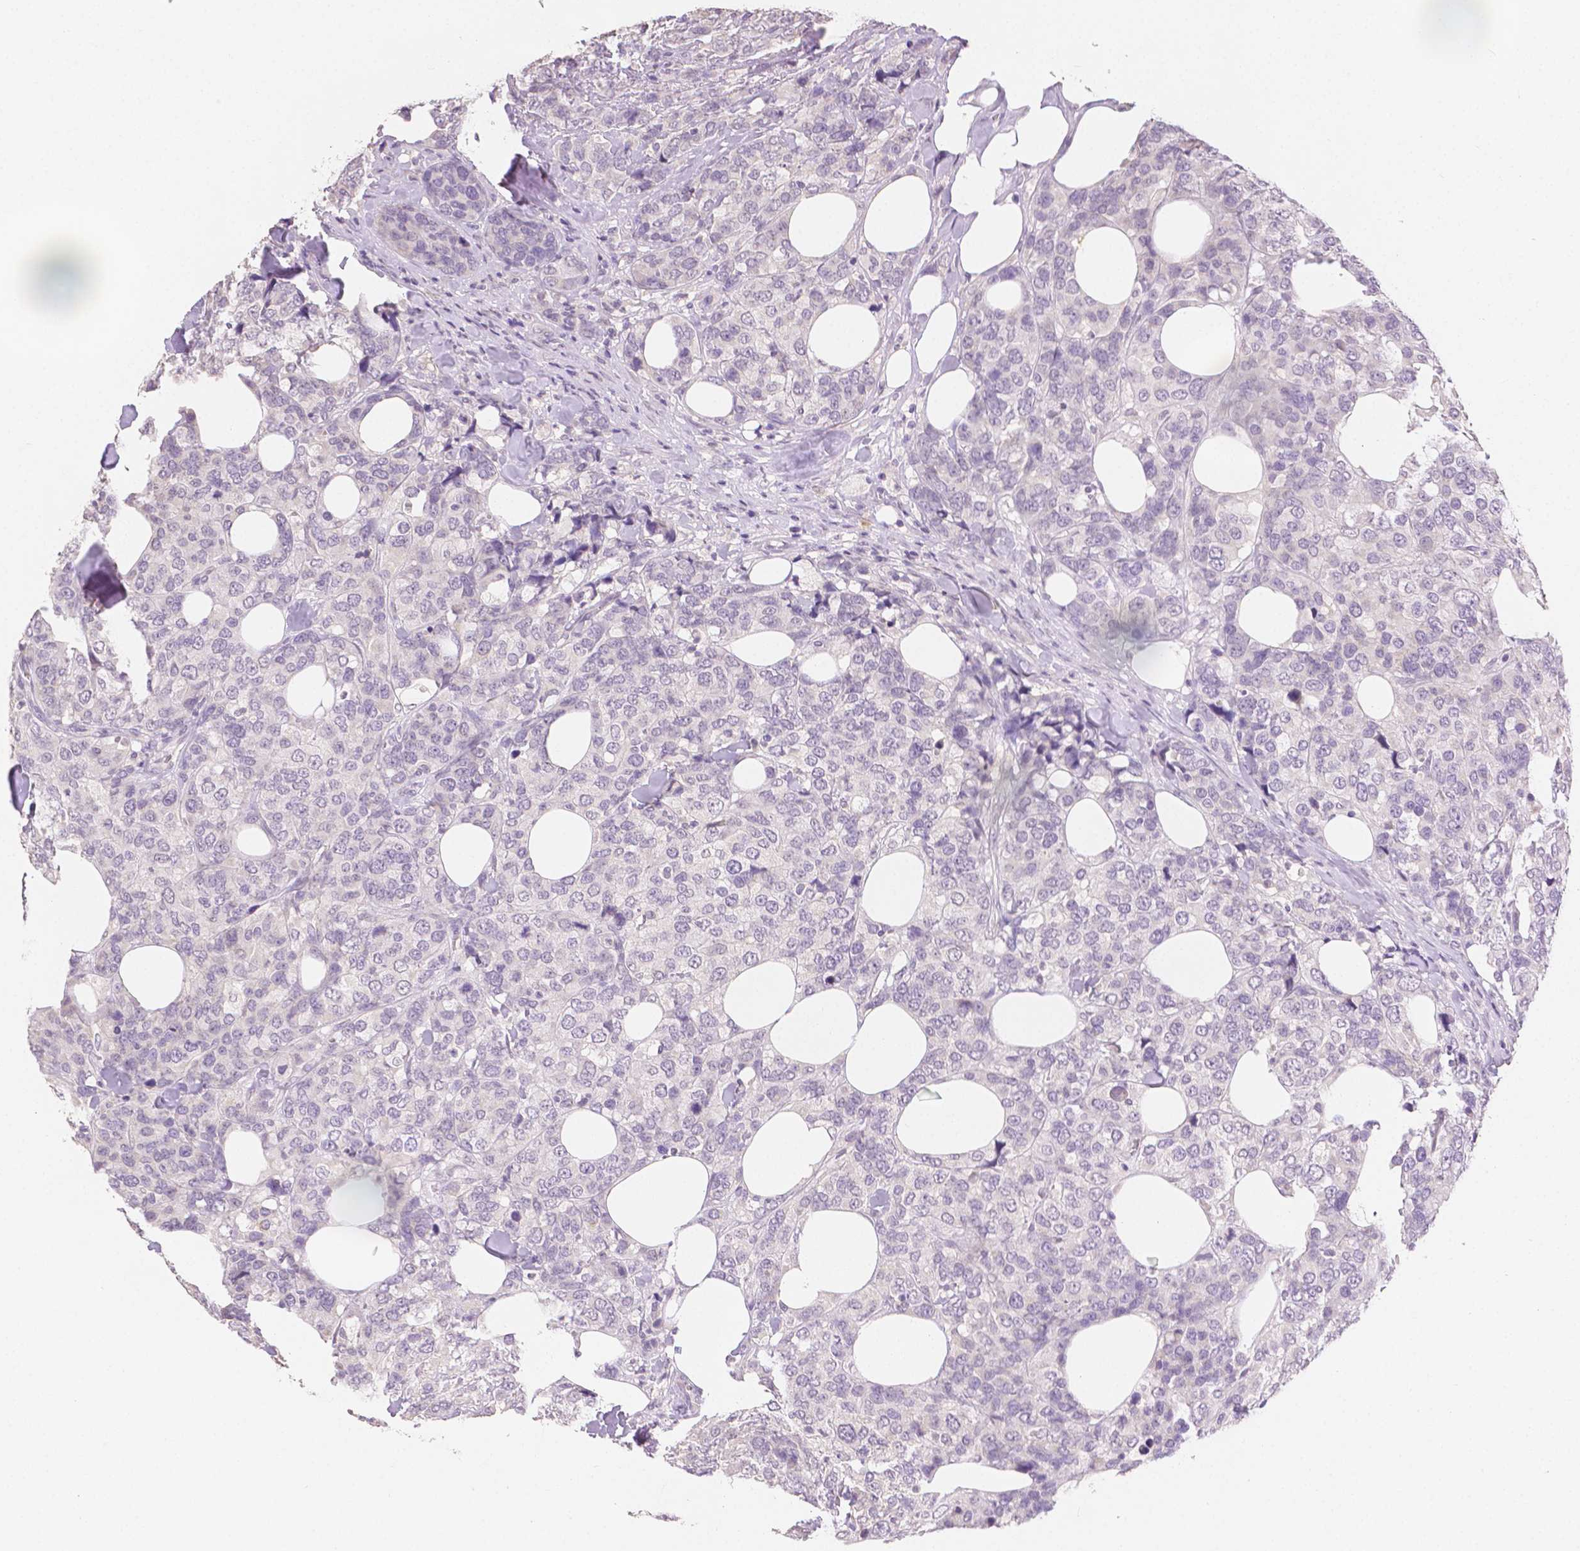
{"staining": {"intensity": "negative", "quantity": "none", "location": "none"}, "tissue": "breast cancer", "cell_type": "Tumor cells", "image_type": "cancer", "snomed": [{"axis": "morphology", "description": "Lobular carcinoma"}, {"axis": "topography", "description": "Breast"}], "caption": "IHC of human breast cancer reveals no expression in tumor cells.", "gene": "TGM1", "patient": {"sex": "female", "age": 59}}